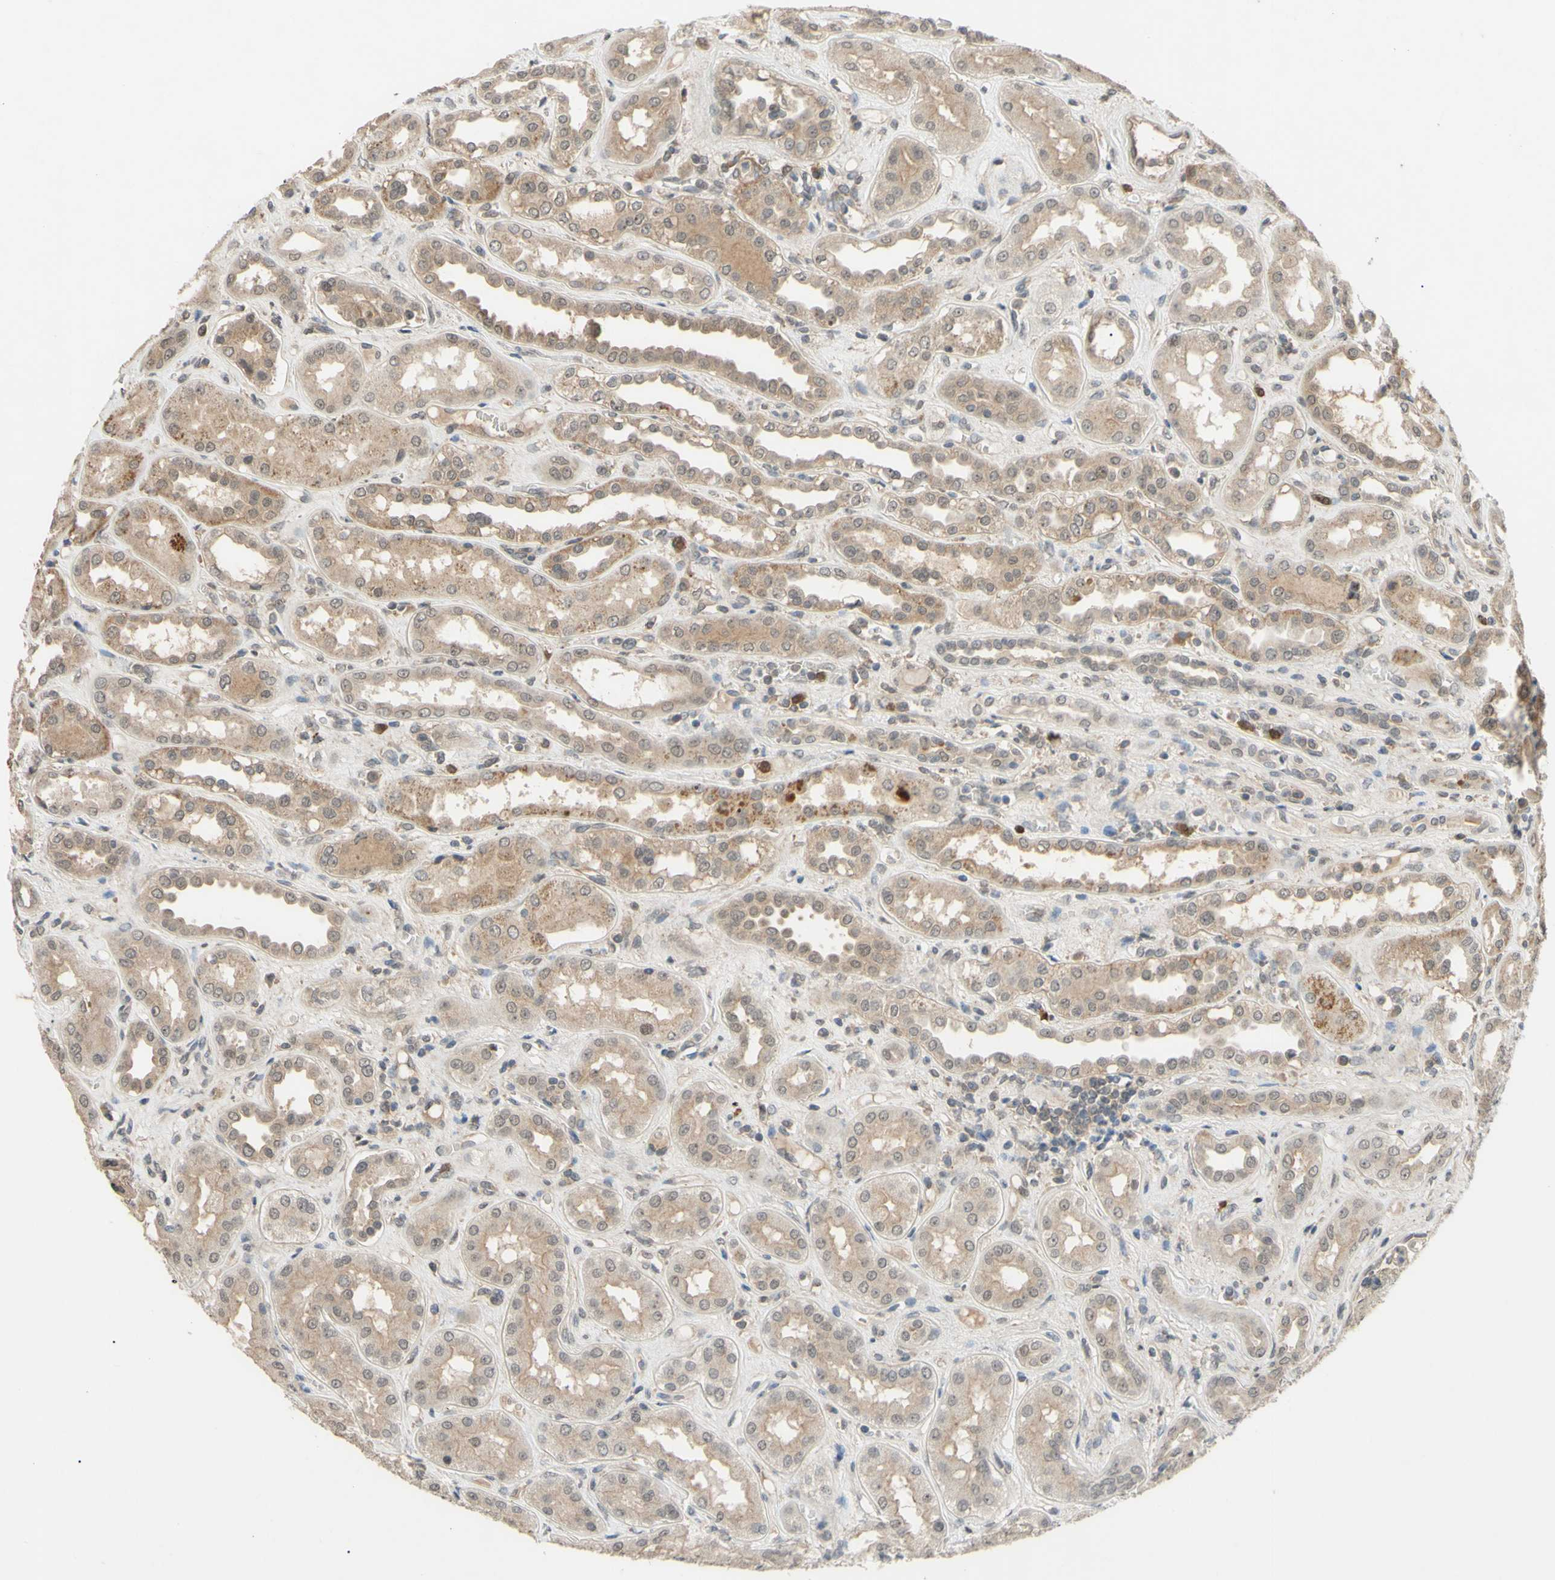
{"staining": {"intensity": "weak", "quantity": "<25%", "location": "cytoplasmic/membranous"}, "tissue": "kidney", "cell_type": "Cells in glomeruli", "image_type": "normal", "snomed": [{"axis": "morphology", "description": "Normal tissue, NOS"}, {"axis": "topography", "description": "Kidney"}], "caption": "This image is of benign kidney stained with IHC to label a protein in brown with the nuclei are counter-stained blue. There is no positivity in cells in glomeruli.", "gene": "ALK", "patient": {"sex": "male", "age": 59}}